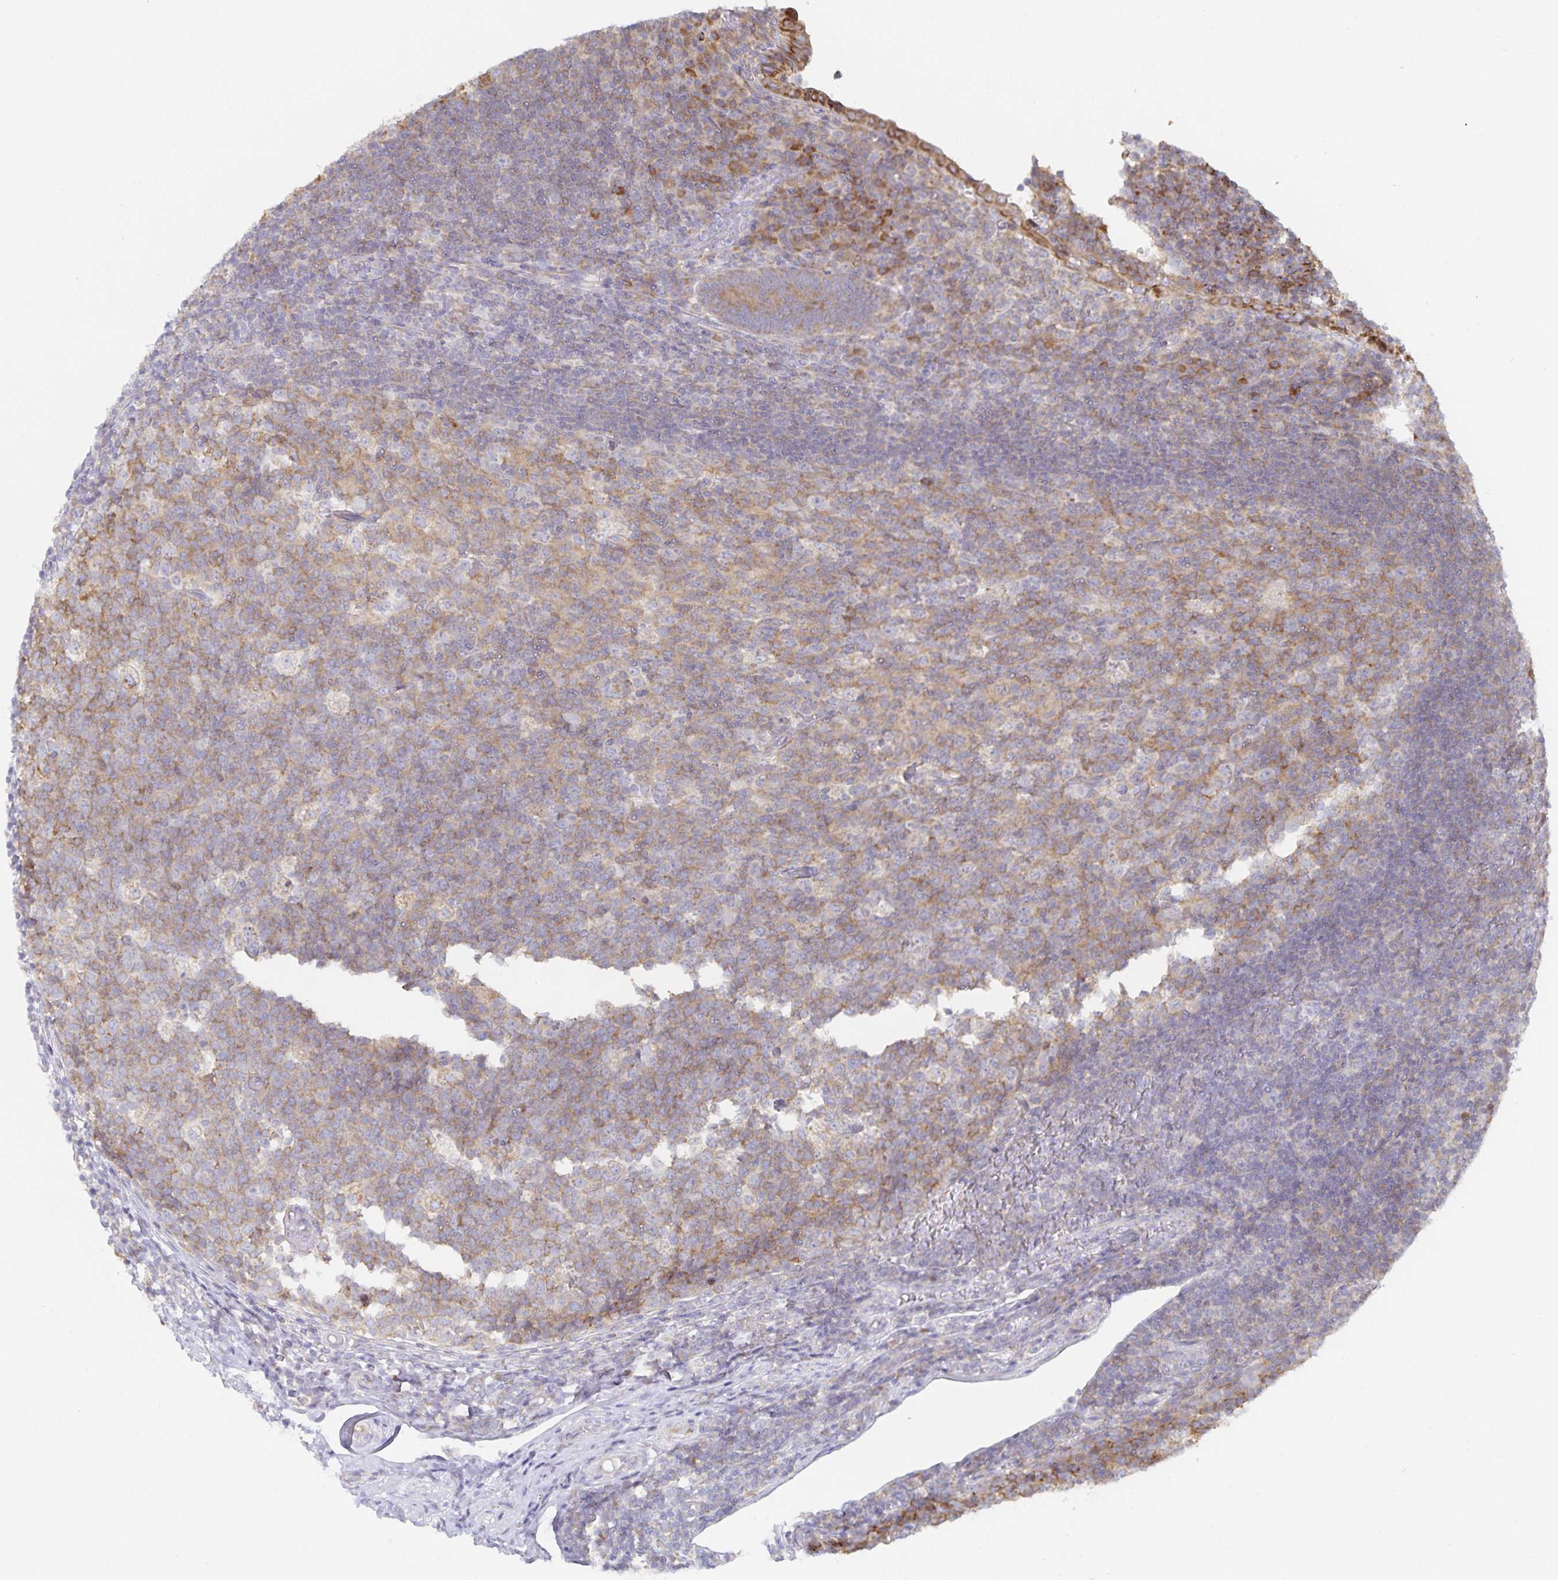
{"staining": {"intensity": "moderate", "quantity": "25%-75%", "location": "cytoplasmic/membranous"}, "tissue": "appendix", "cell_type": "Glandular cells", "image_type": "normal", "snomed": [{"axis": "morphology", "description": "Normal tissue, NOS"}, {"axis": "topography", "description": "Appendix"}], "caption": "High-magnification brightfield microscopy of normal appendix stained with DAB (3,3'-diaminobenzidine) (brown) and counterstained with hematoxylin (blue). glandular cells exhibit moderate cytoplasmic/membranous positivity is identified in about25%-75% of cells.", "gene": "NOMO1", "patient": {"sex": "male", "age": 18}}